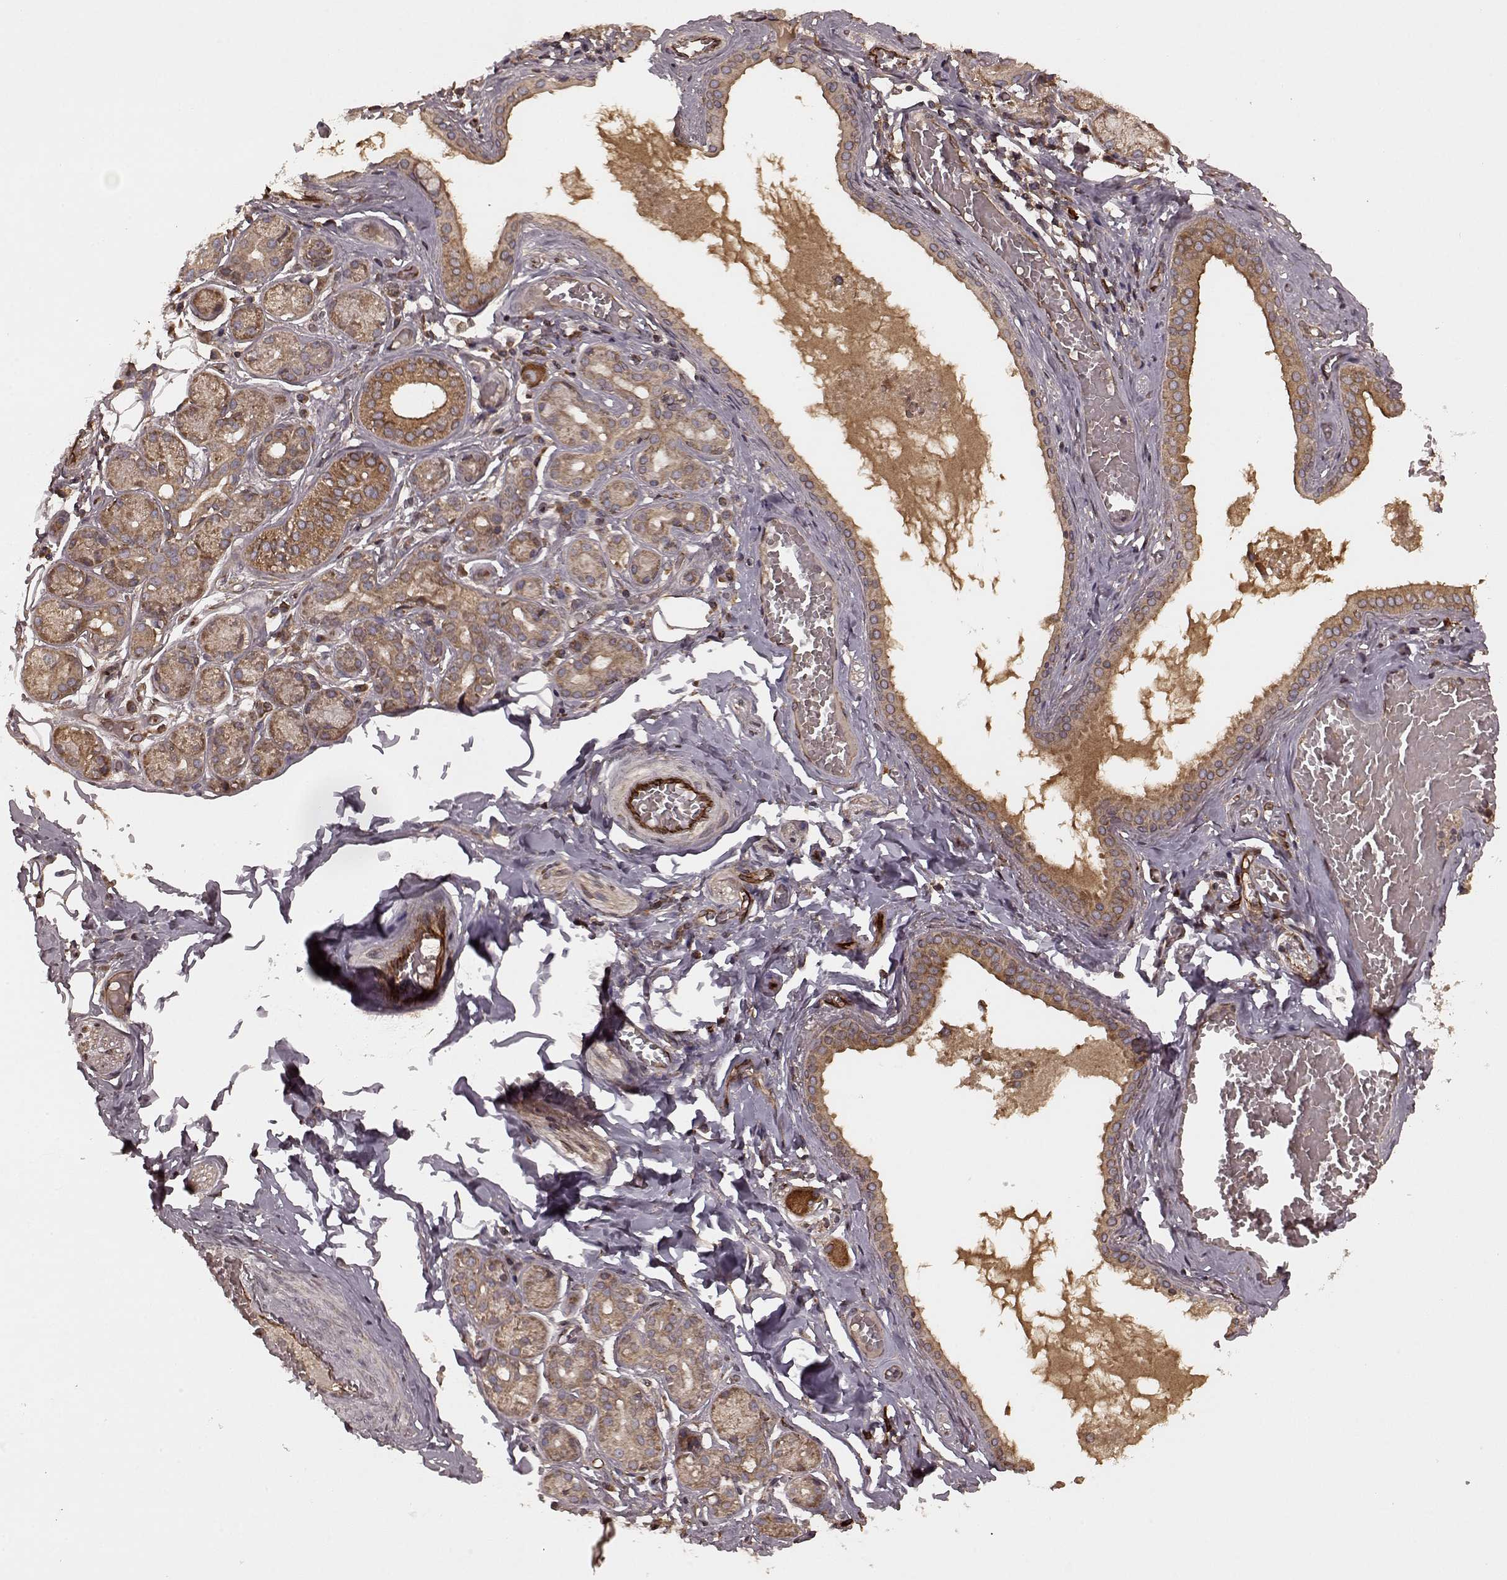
{"staining": {"intensity": "moderate", "quantity": ">75%", "location": "cytoplasmic/membranous"}, "tissue": "salivary gland", "cell_type": "Glandular cells", "image_type": "normal", "snomed": [{"axis": "morphology", "description": "Normal tissue, NOS"}, {"axis": "topography", "description": "Salivary gland"}, {"axis": "topography", "description": "Peripheral nerve tissue"}], "caption": "Benign salivary gland displays moderate cytoplasmic/membranous expression in approximately >75% of glandular cells.", "gene": "AGPAT1", "patient": {"sex": "male", "age": 71}}